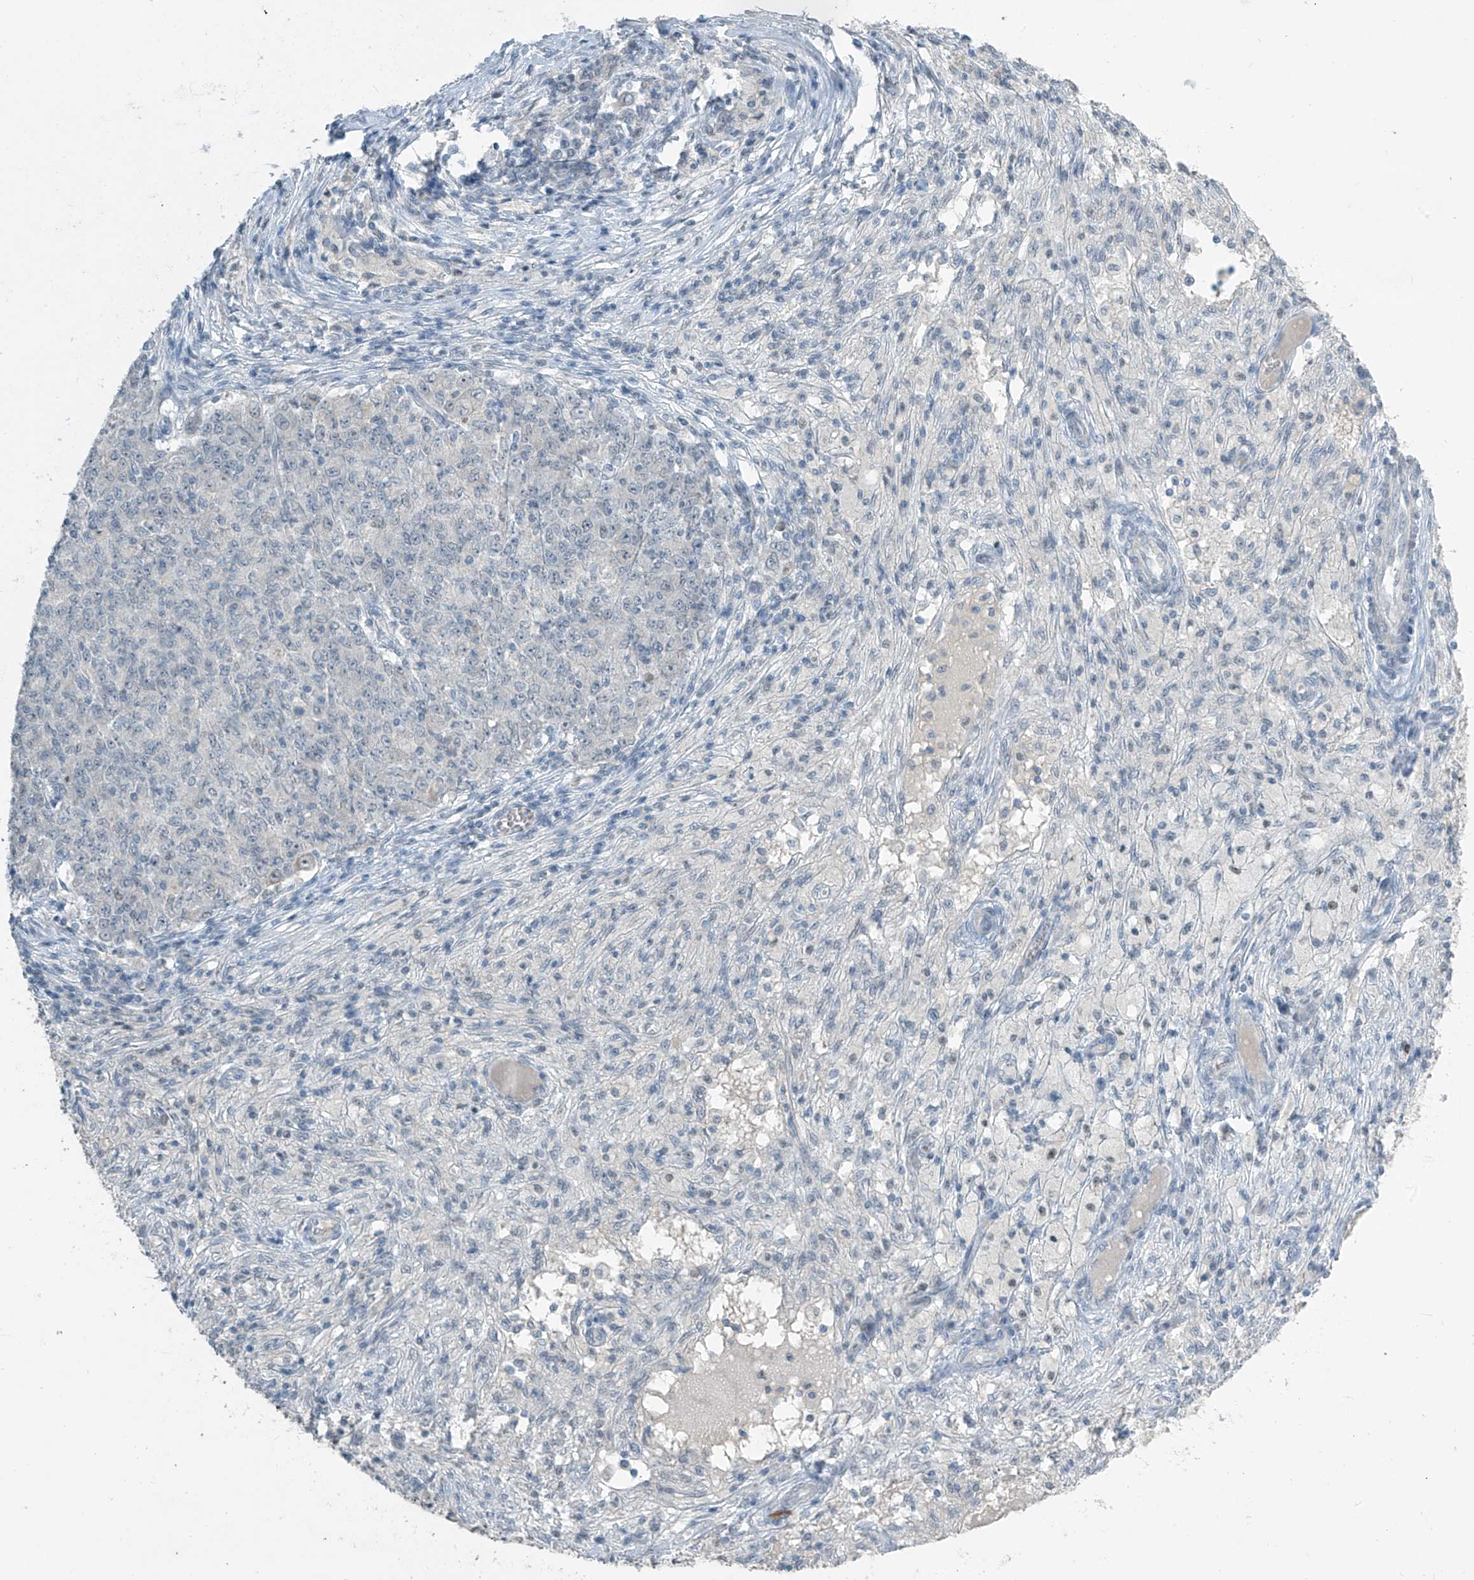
{"staining": {"intensity": "negative", "quantity": "none", "location": "none"}, "tissue": "ovarian cancer", "cell_type": "Tumor cells", "image_type": "cancer", "snomed": [{"axis": "morphology", "description": "Carcinoma, endometroid"}, {"axis": "topography", "description": "Ovary"}], "caption": "Protein analysis of ovarian cancer (endometroid carcinoma) exhibits no significant staining in tumor cells.", "gene": "METAP1D", "patient": {"sex": "female", "age": 42}}